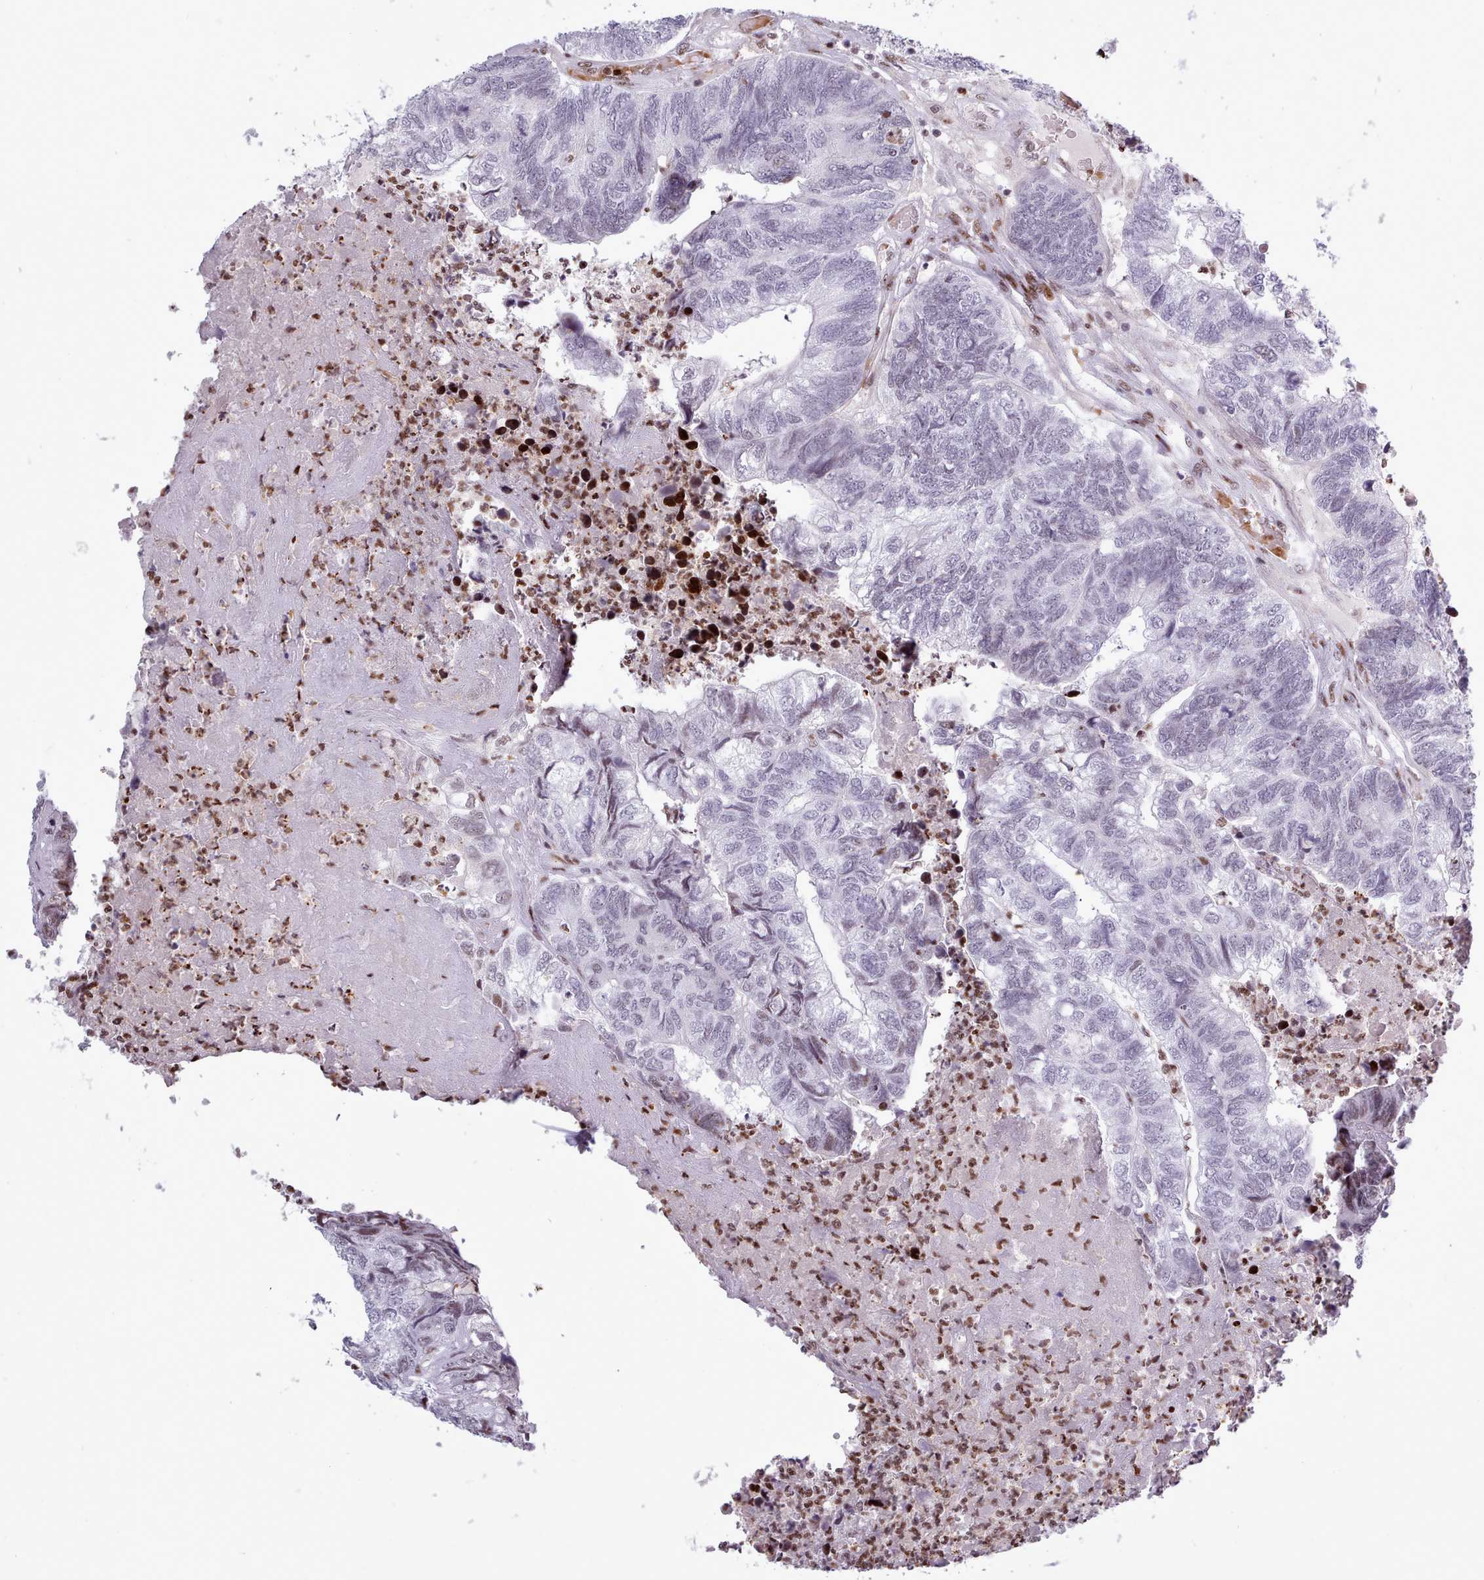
{"staining": {"intensity": "weak", "quantity": "25%-75%", "location": "nuclear"}, "tissue": "colorectal cancer", "cell_type": "Tumor cells", "image_type": "cancer", "snomed": [{"axis": "morphology", "description": "Adenocarcinoma, NOS"}, {"axis": "topography", "description": "Colon"}], "caption": "Immunohistochemistry photomicrograph of neoplastic tissue: colorectal cancer (adenocarcinoma) stained using immunohistochemistry (IHC) demonstrates low levels of weak protein expression localized specifically in the nuclear of tumor cells, appearing as a nuclear brown color.", "gene": "SRSF4", "patient": {"sex": "female", "age": 67}}